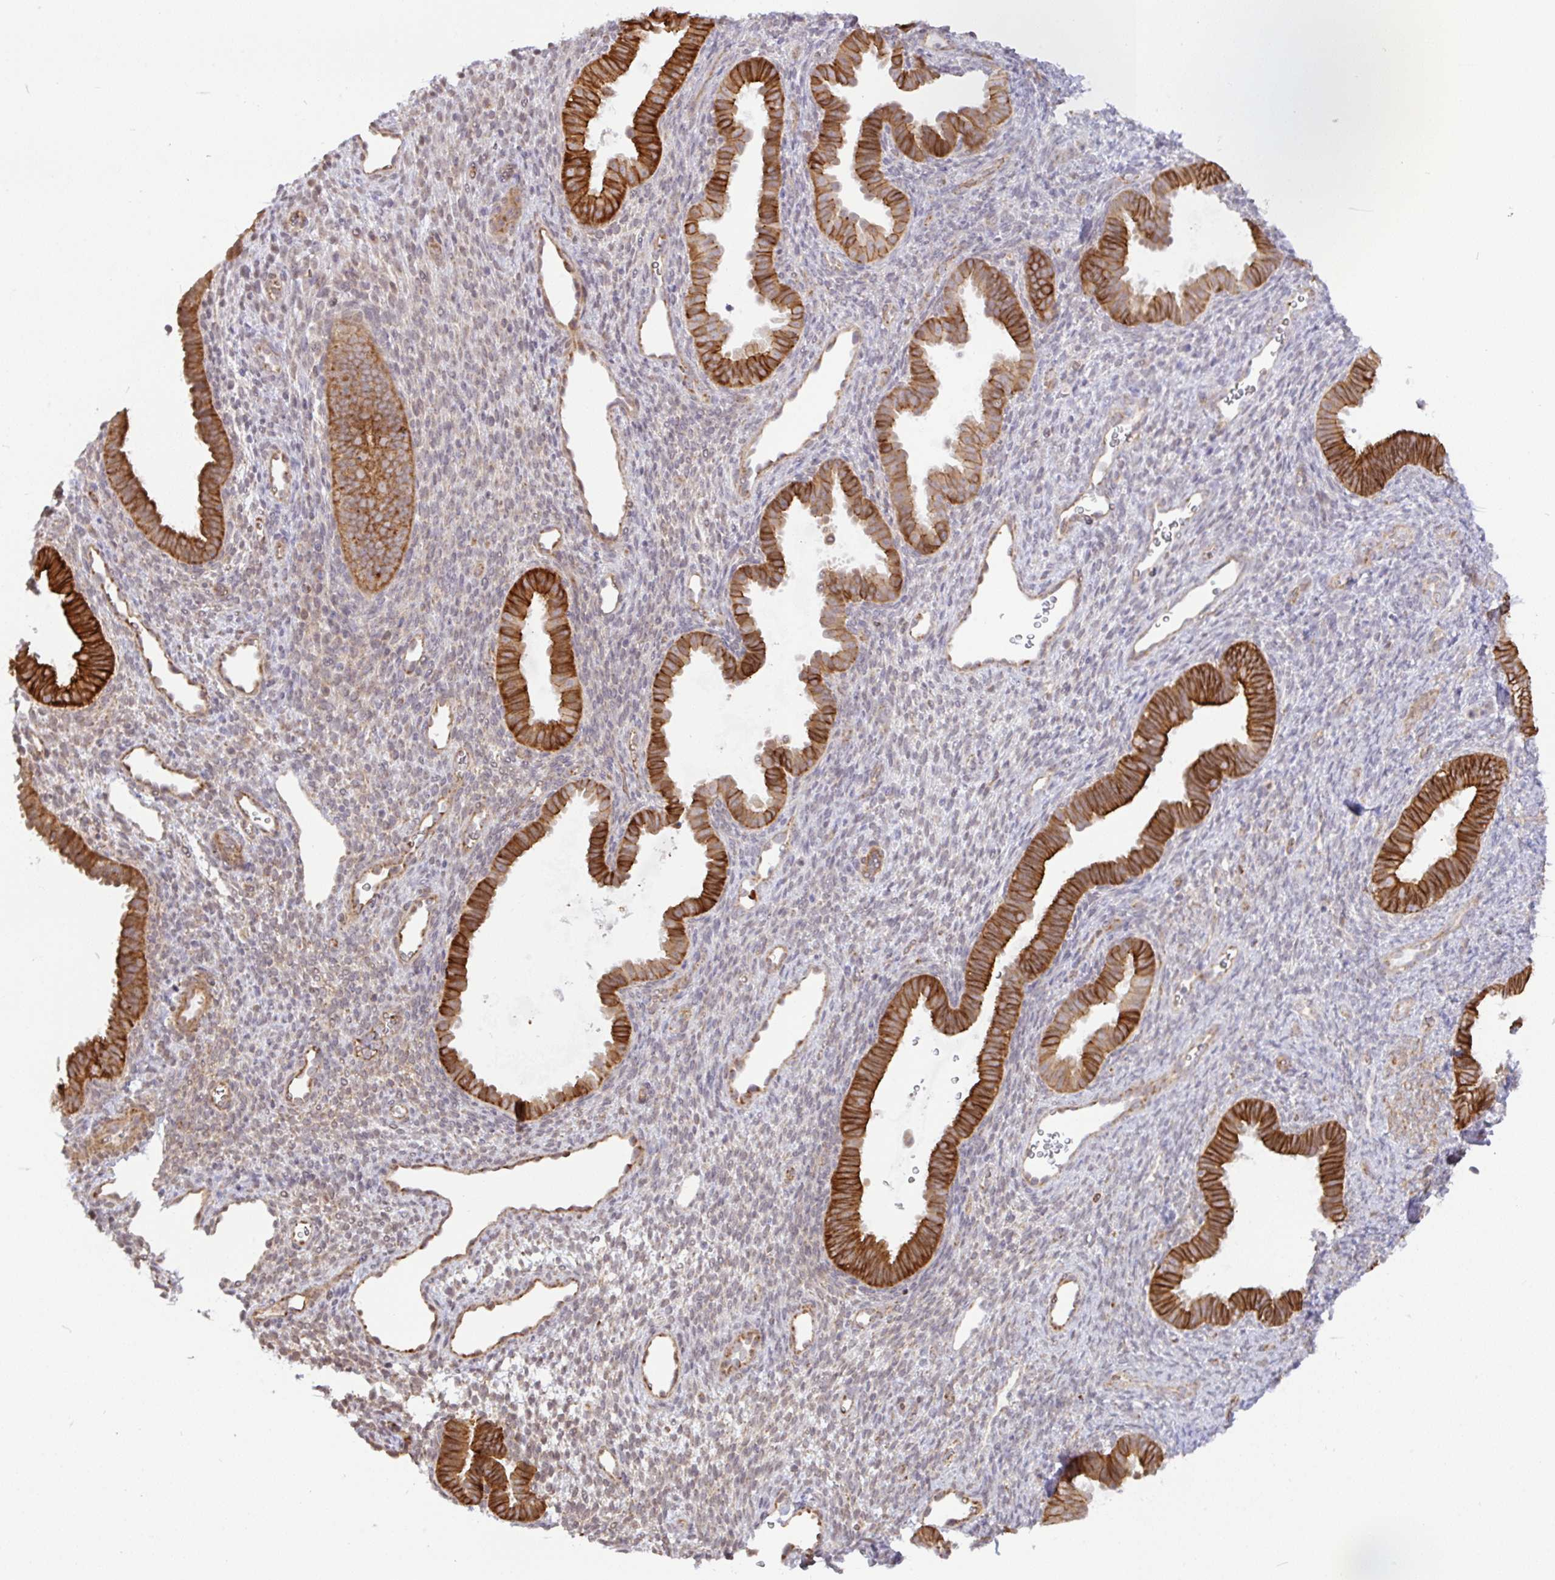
{"staining": {"intensity": "weak", "quantity": "<25%", "location": "cytoplasmic/membranous"}, "tissue": "endometrium", "cell_type": "Cells in endometrial stroma", "image_type": "normal", "snomed": [{"axis": "morphology", "description": "Normal tissue, NOS"}, {"axis": "topography", "description": "Endometrium"}], "caption": "A photomicrograph of endometrium stained for a protein demonstrates no brown staining in cells in endometrial stroma. (Stains: DAB immunohistochemistry (IHC) with hematoxylin counter stain, Microscopy: brightfield microscopy at high magnification).", "gene": "DLEU7", "patient": {"sex": "female", "age": 34}}